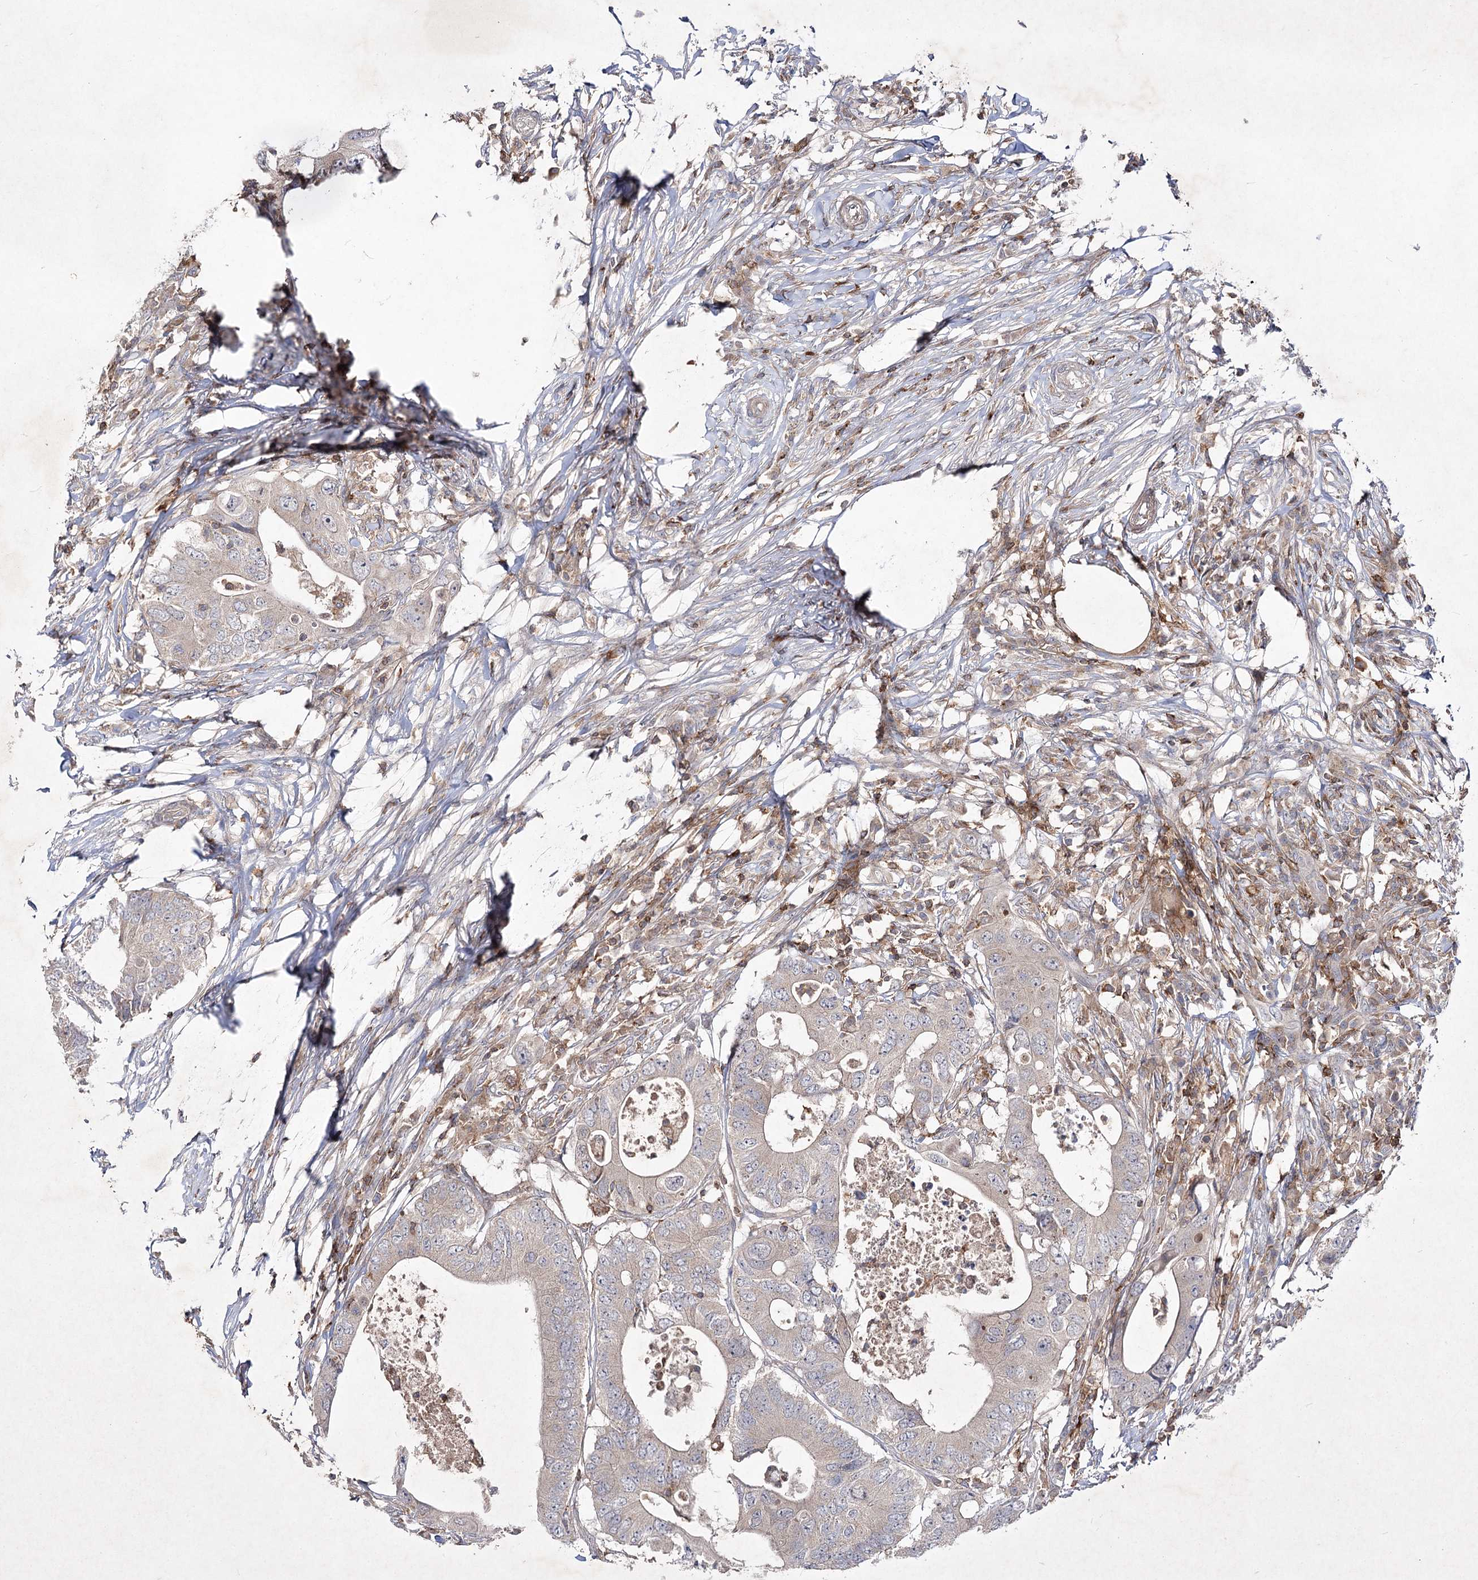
{"staining": {"intensity": "weak", "quantity": "<25%", "location": "cytoplasmic/membranous"}, "tissue": "colorectal cancer", "cell_type": "Tumor cells", "image_type": "cancer", "snomed": [{"axis": "morphology", "description": "Adenocarcinoma, NOS"}, {"axis": "topography", "description": "Colon"}], "caption": "IHC image of human colorectal cancer stained for a protein (brown), which exhibits no positivity in tumor cells.", "gene": "CIB2", "patient": {"sex": "male", "age": 71}}